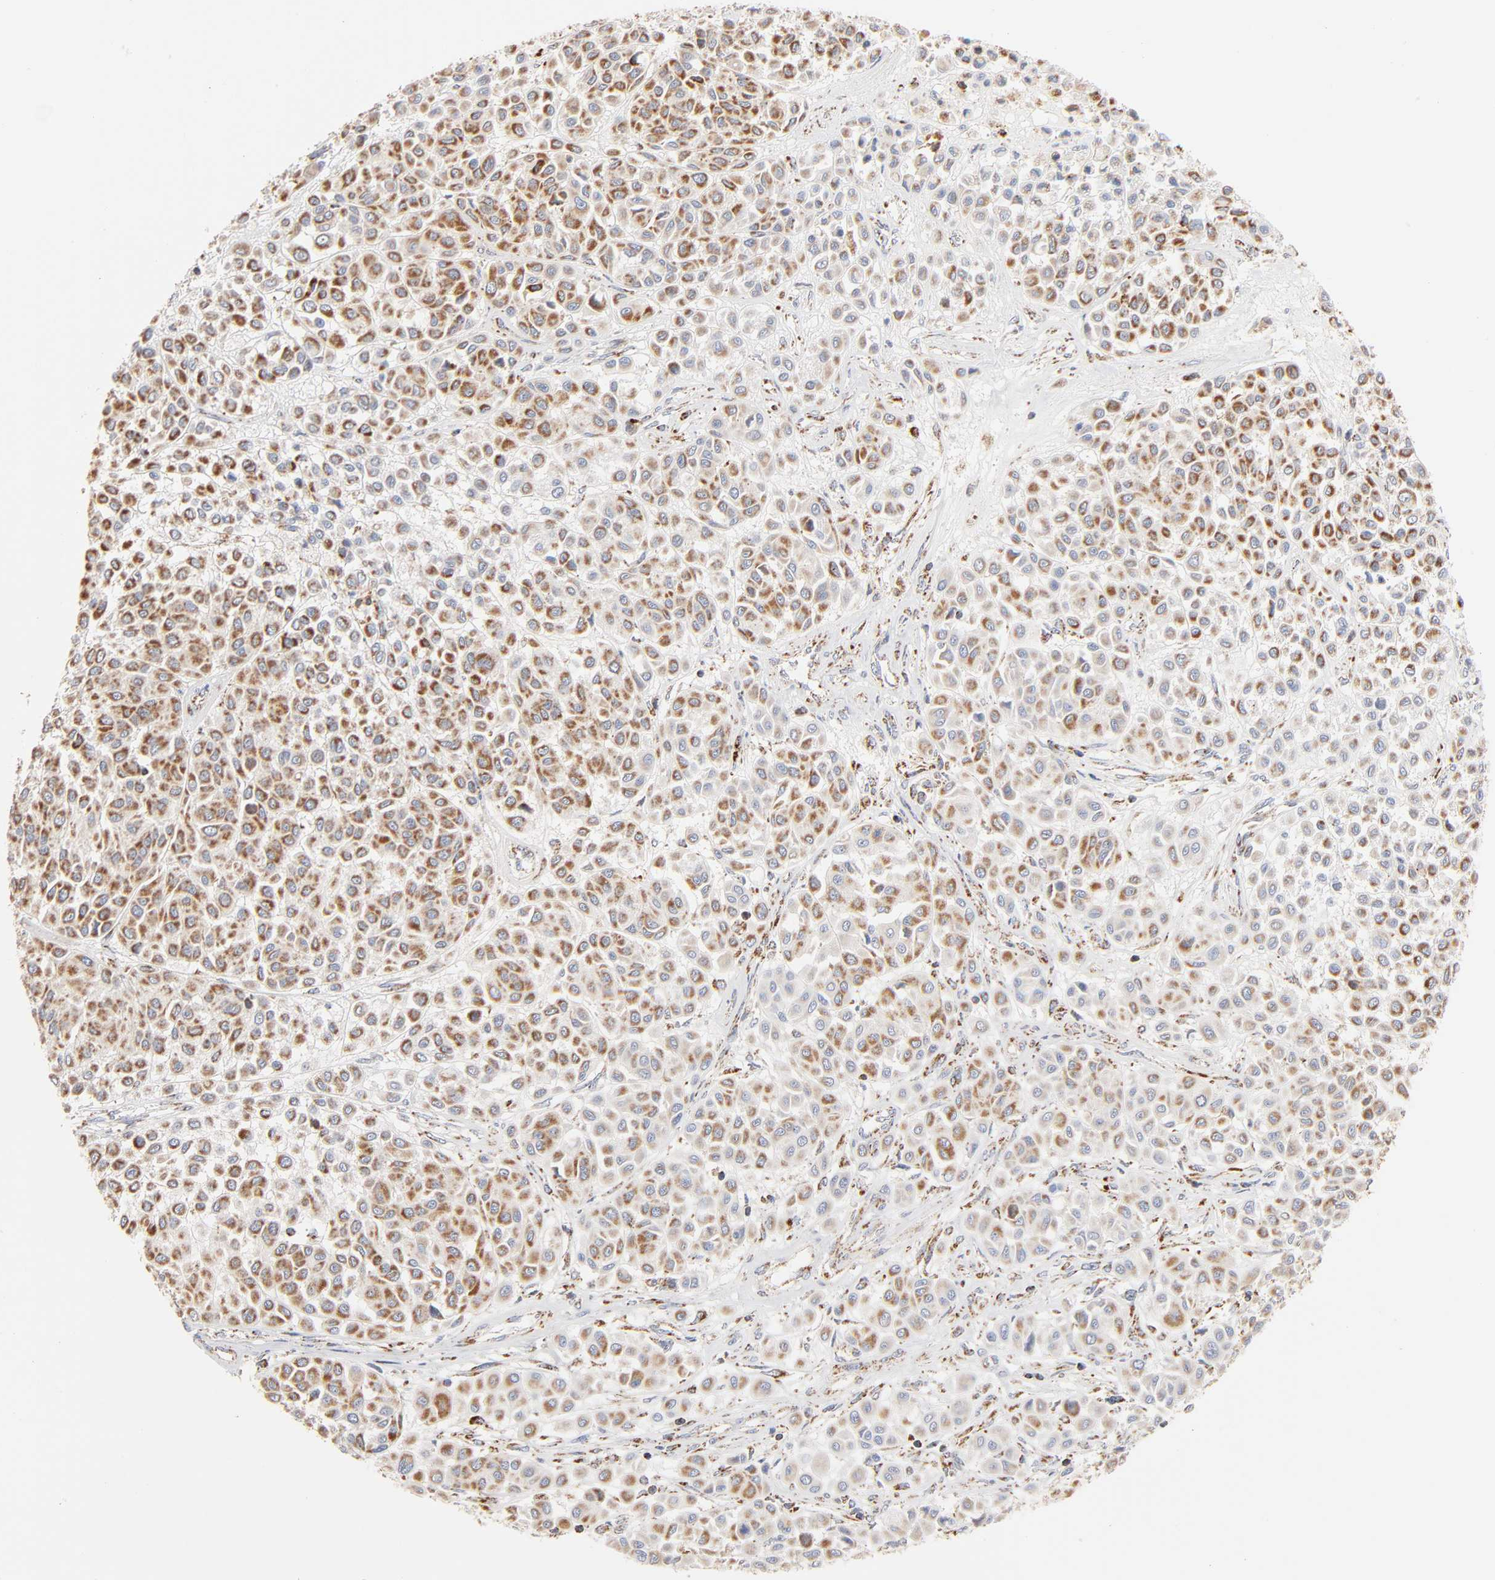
{"staining": {"intensity": "strong", "quantity": ">75%", "location": "cytoplasmic/membranous"}, "tissue": "melanoma", "cell_type": "Tumor cells", "image_type": "cancer", "snomed": [{"axis": "morphology", "description": "Malignant melanoma, Metastatic site"}, {"axis": "topography", "description": "Soft tissue"}], "caption": "The photomicrograph reveals staining of melanoma, revealing strong cytoplasmic/membranous protein expression (brown color) within tumor cells.", "gene": "UQCRC1", "patient": {"sex": "male", "age": 41}}